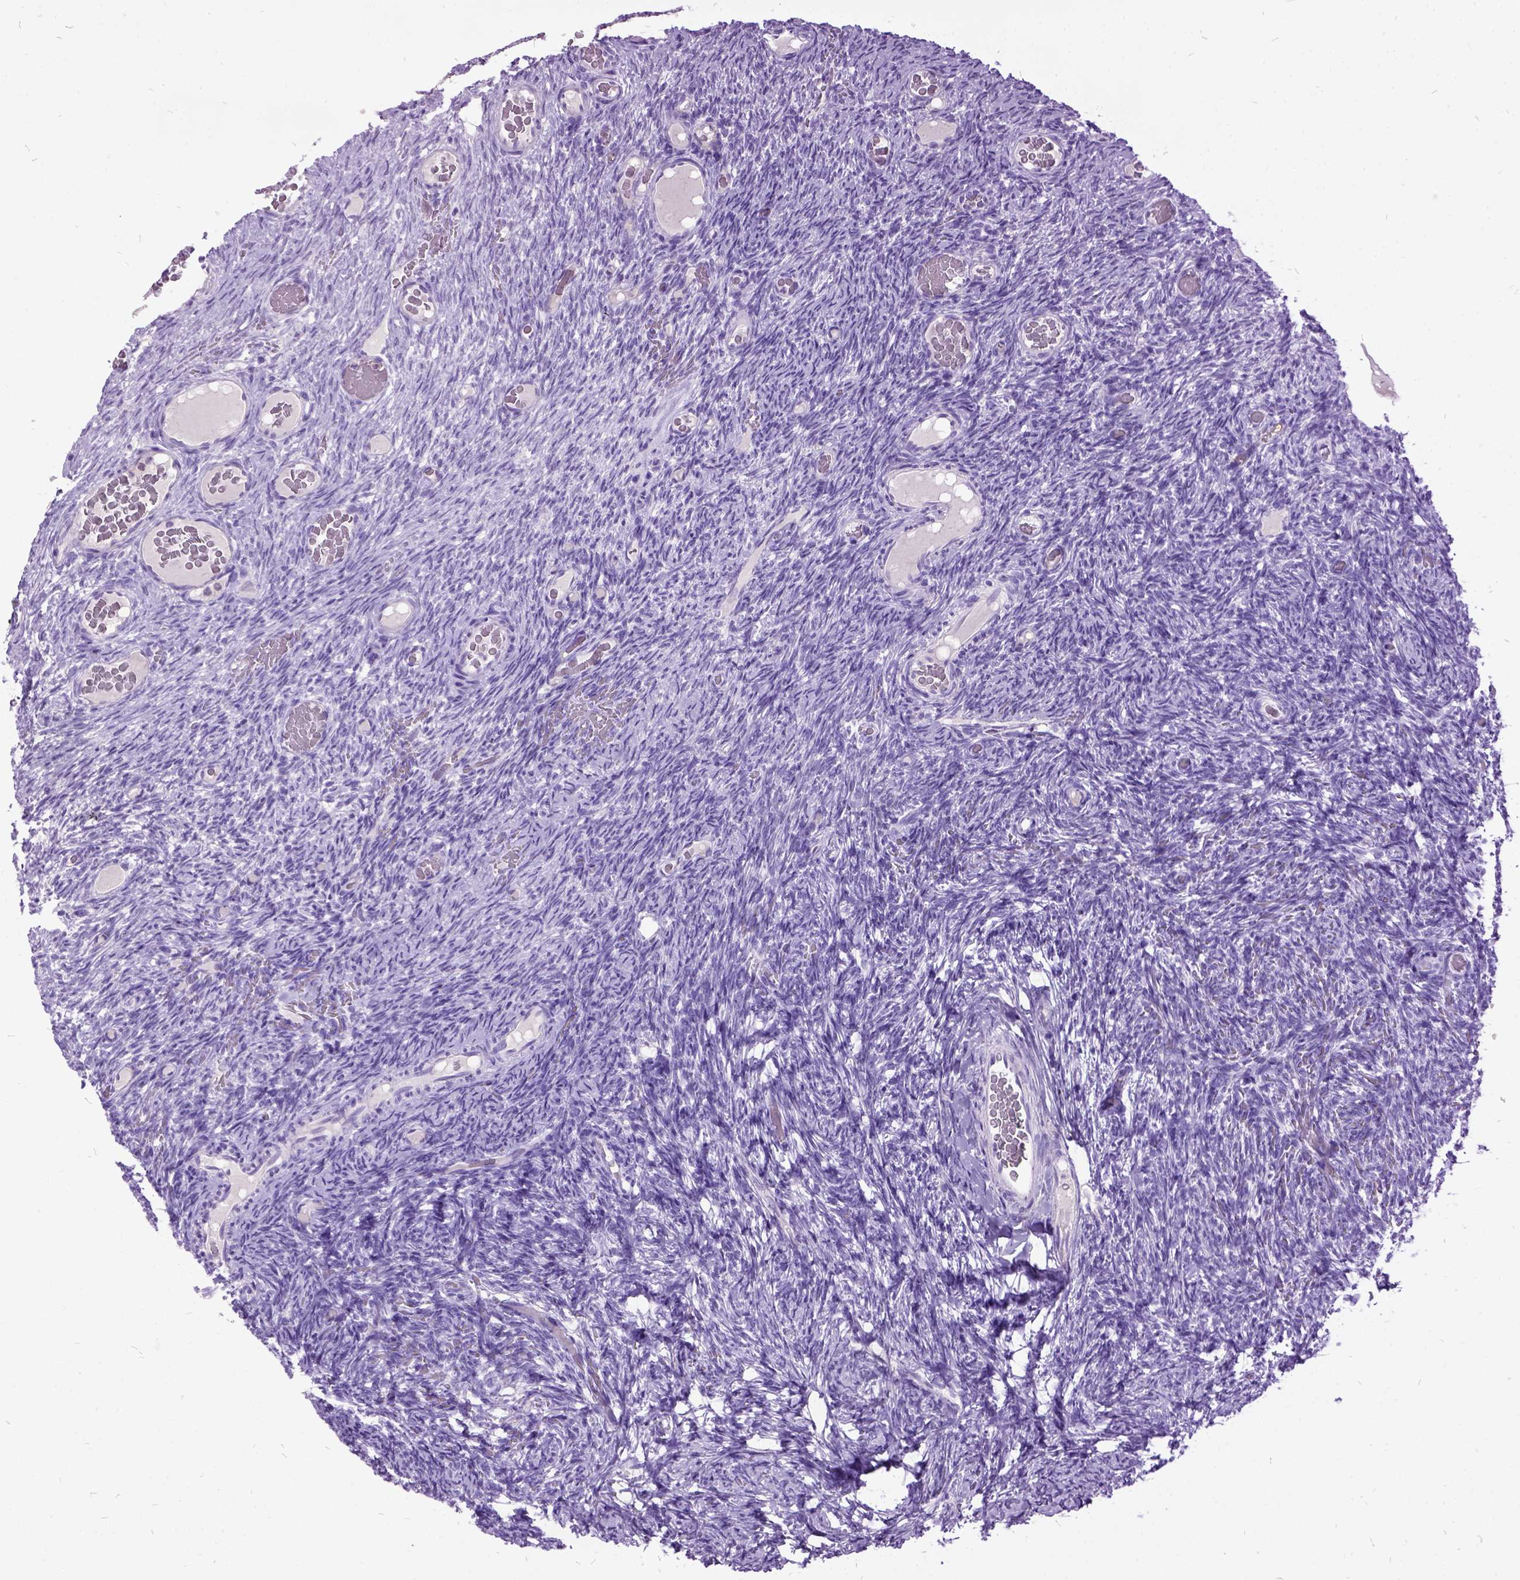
{"staining": {"intensity": "negative", "quantity": "none", "location": "none"}, "tissue": "ovary", "cell_type": "Ovarian stroma cells", "image_type": "normal", "snomed": [{"axis": "morphology", "description": "Normal tissue, NOS"}, {"axis": "topography", "description": "Ovary"}], "caption": "This is an immunohistochemistry histopathology image of benign ovary. There is no positivity in ovarian stroma cells.", "gene": "MME", "patient": {"sex": "female", "age": 34}}